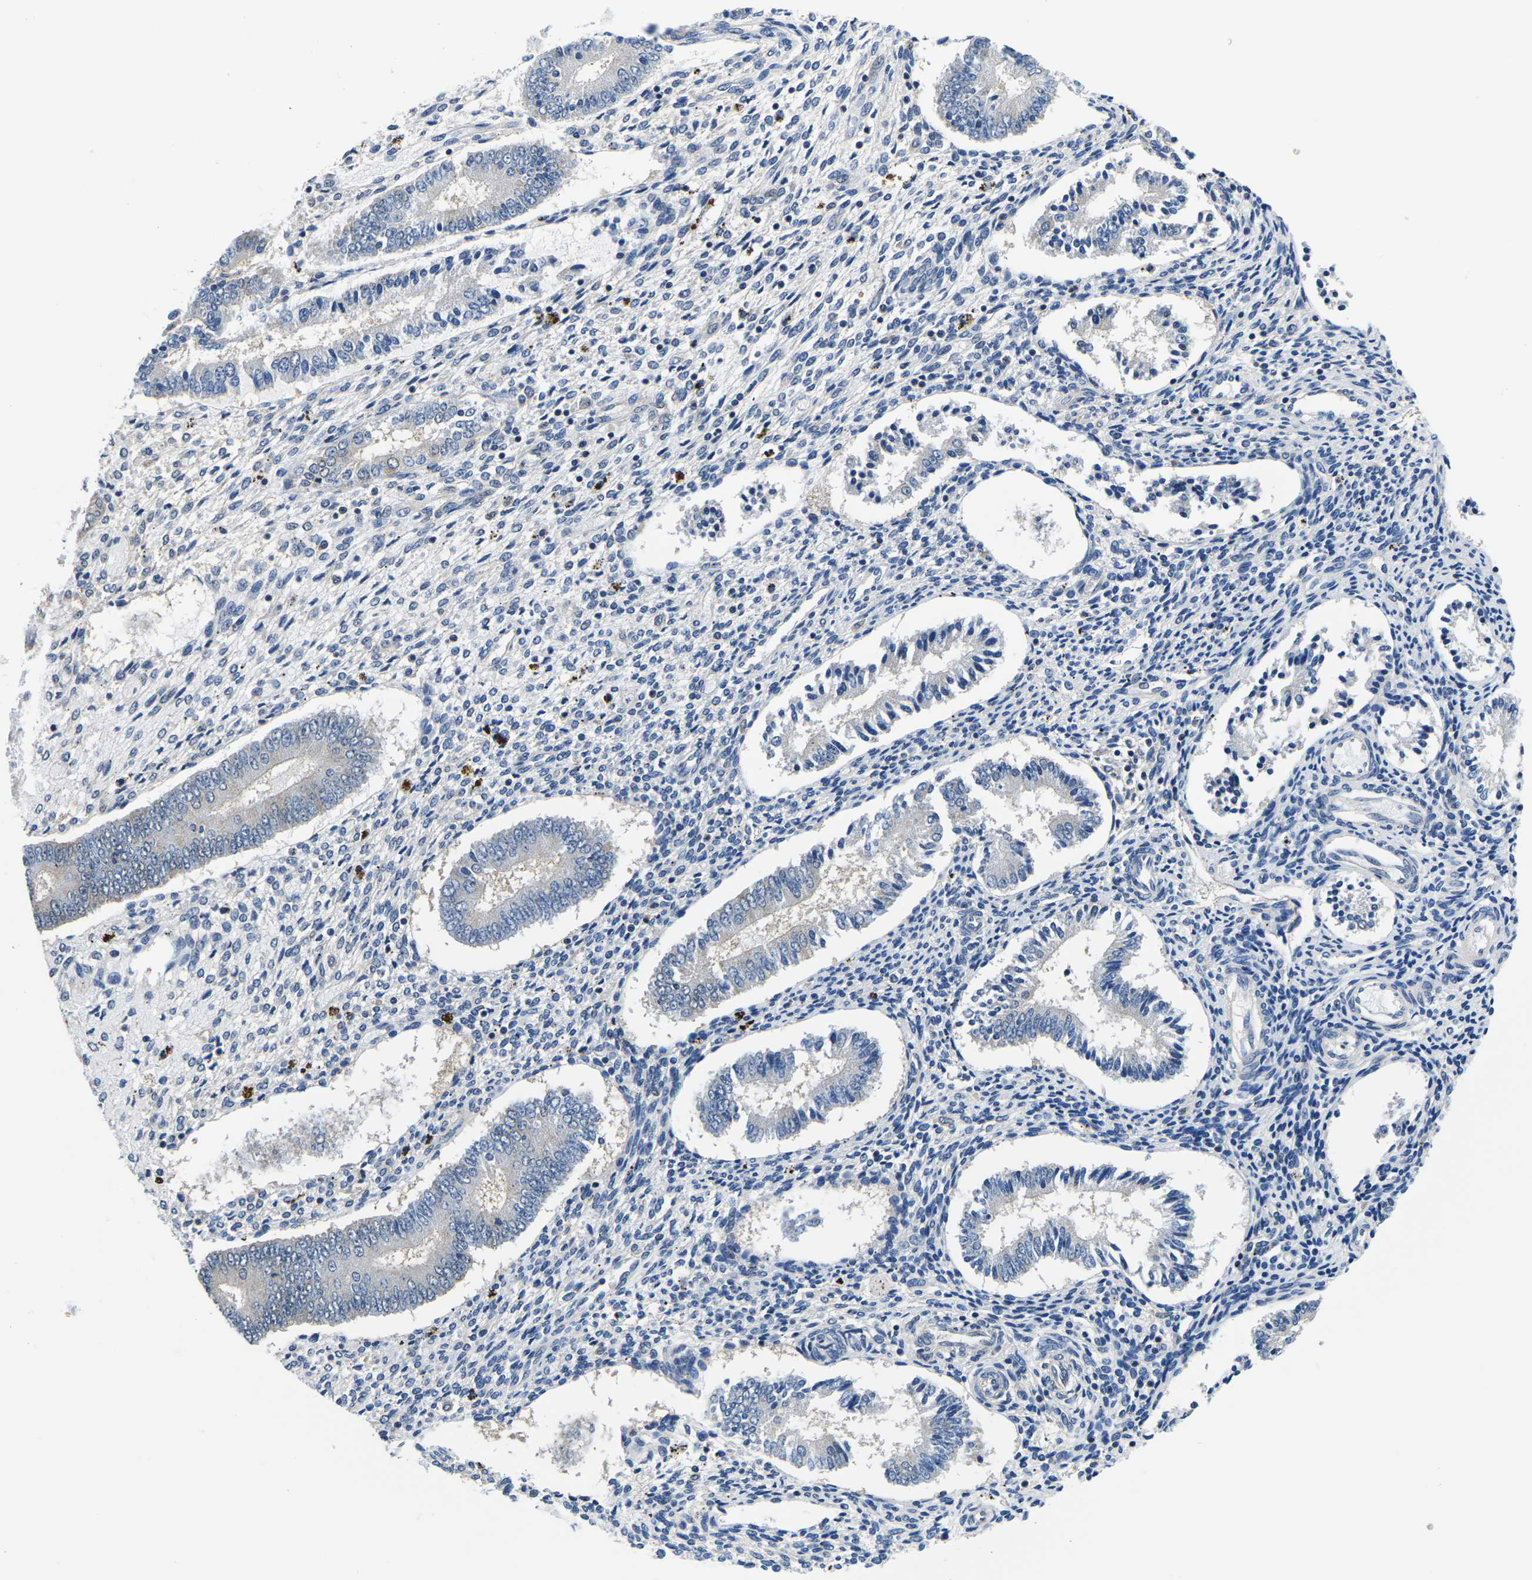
{"staining": {"intensity": "weak", "quantity": "<25%", "location": "cytoplasmic/membranous"}, "tissue": "endometrium", "cell_type": "Cells in endometrial stroma", "image_type": "normal", "snomed": [{"axis": "morphology", "description": "Normal tissue, NOS"}, {"axis": "topography", "description": "Endometrium"}], "caption": "Immunohistochemical staining of unremarkable human endometrium reveals no significant staining in cells in endometrial stroma. (Immunohistochemistry, brightfield microscopy, high magnification).", "gene": "GSK3B", "patient": {"sex": "female", "age": 42}}